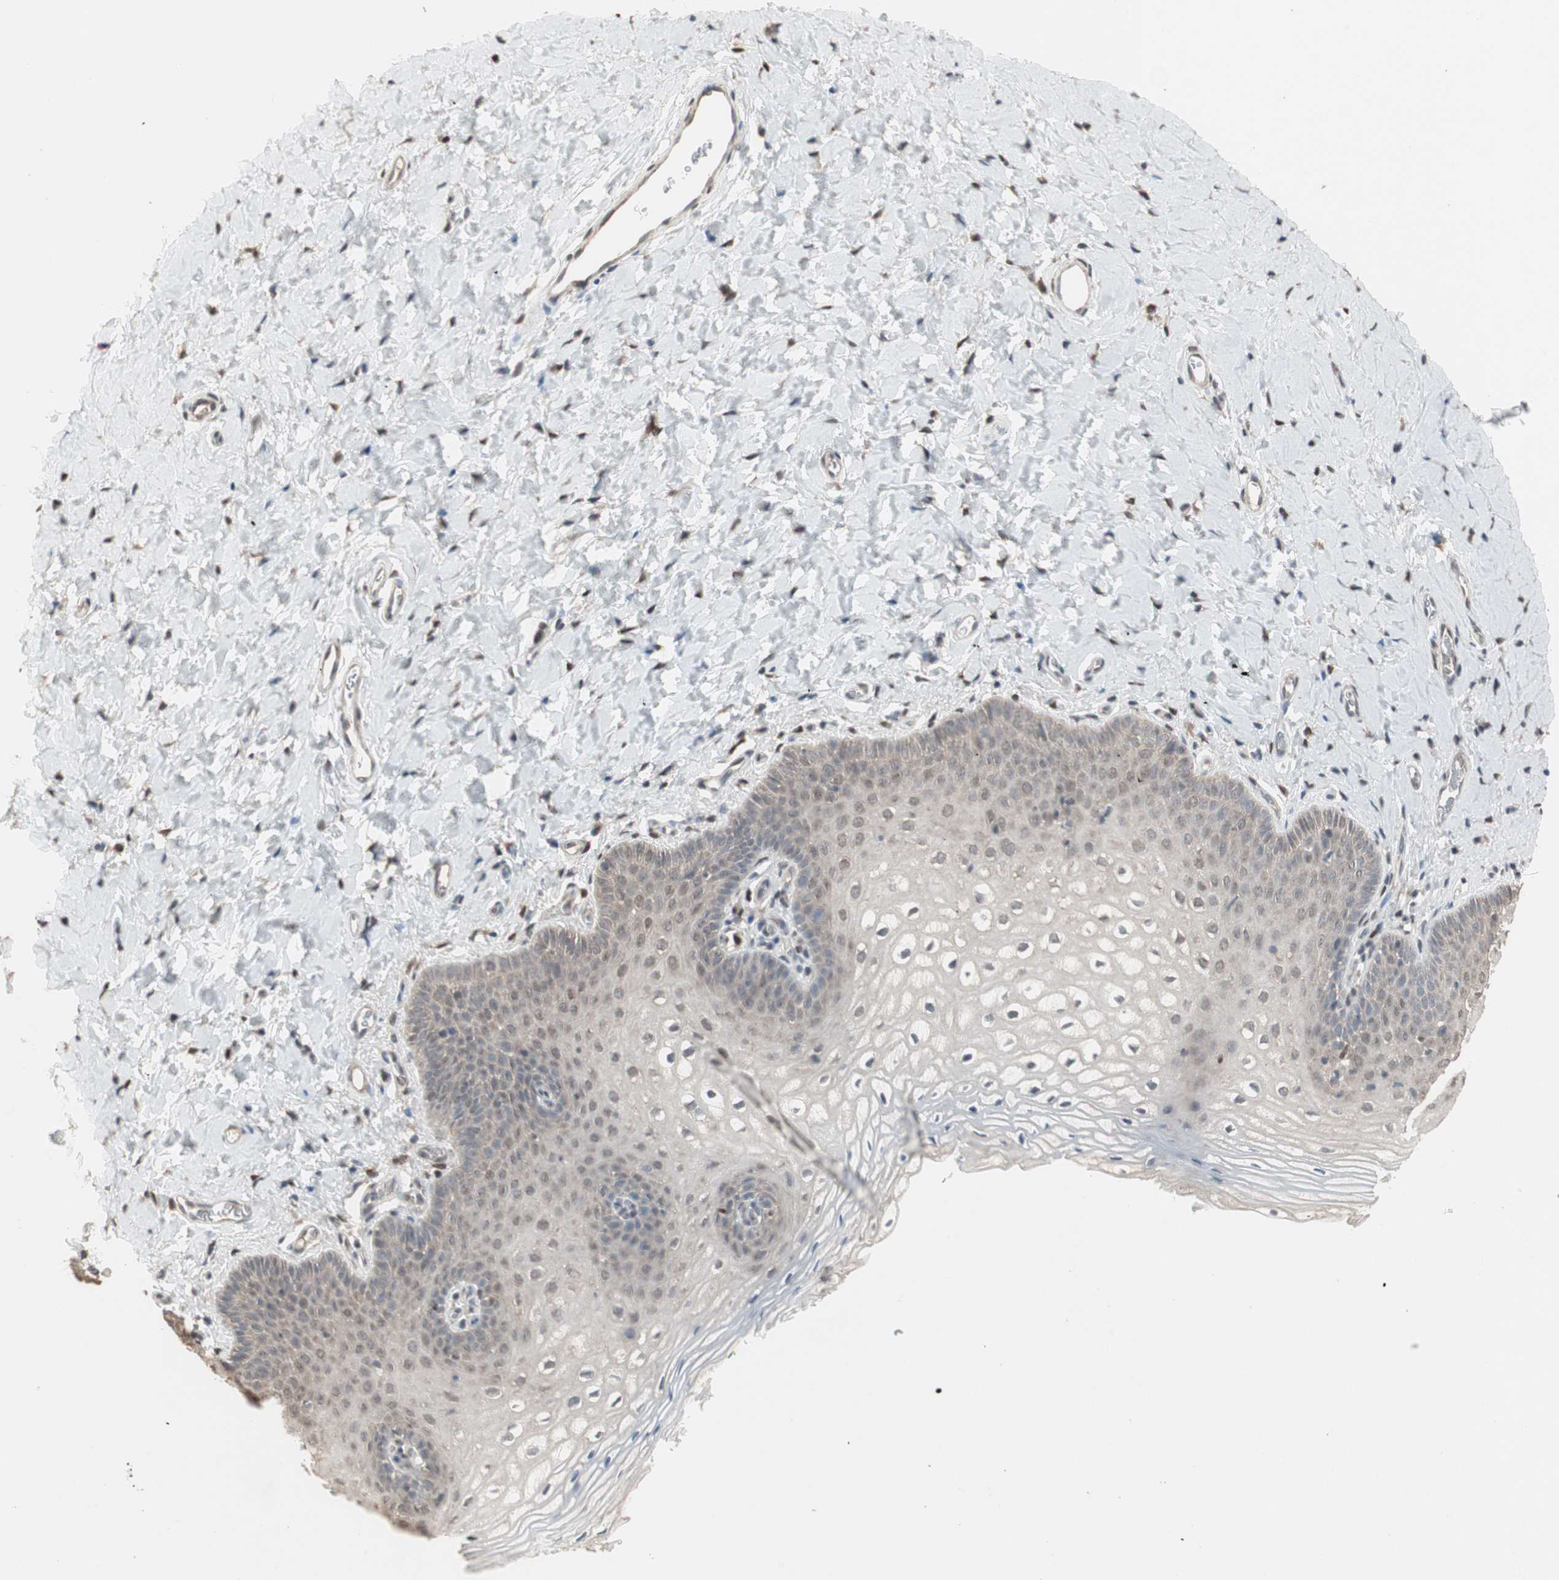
{"staining": {"intensity": "weak", "quantity": "25%-75%", "location": "nuclear"}, "tissue": "vagina", "cell_type": "Squamous epithelial cells", "image_type": "normal", "snomed": [{"axis": "morphology", "description": "Normal tissue, NOS"}, {"axis": "topography", "description": "Vagina"}], "caption": "An immunohistochemistry (IHC) histopathology image of unremarkable tissue is shown. Protein staining in brown labels weak nuclear positivity in vagina within squamous epithelial cells. (Stains: DAB in brown, nuclei in blue, Microscopy: brightfield microscopy at high magnification).", "gene": "ZHX2", "patient": {"sex": "female", "age": 55}}